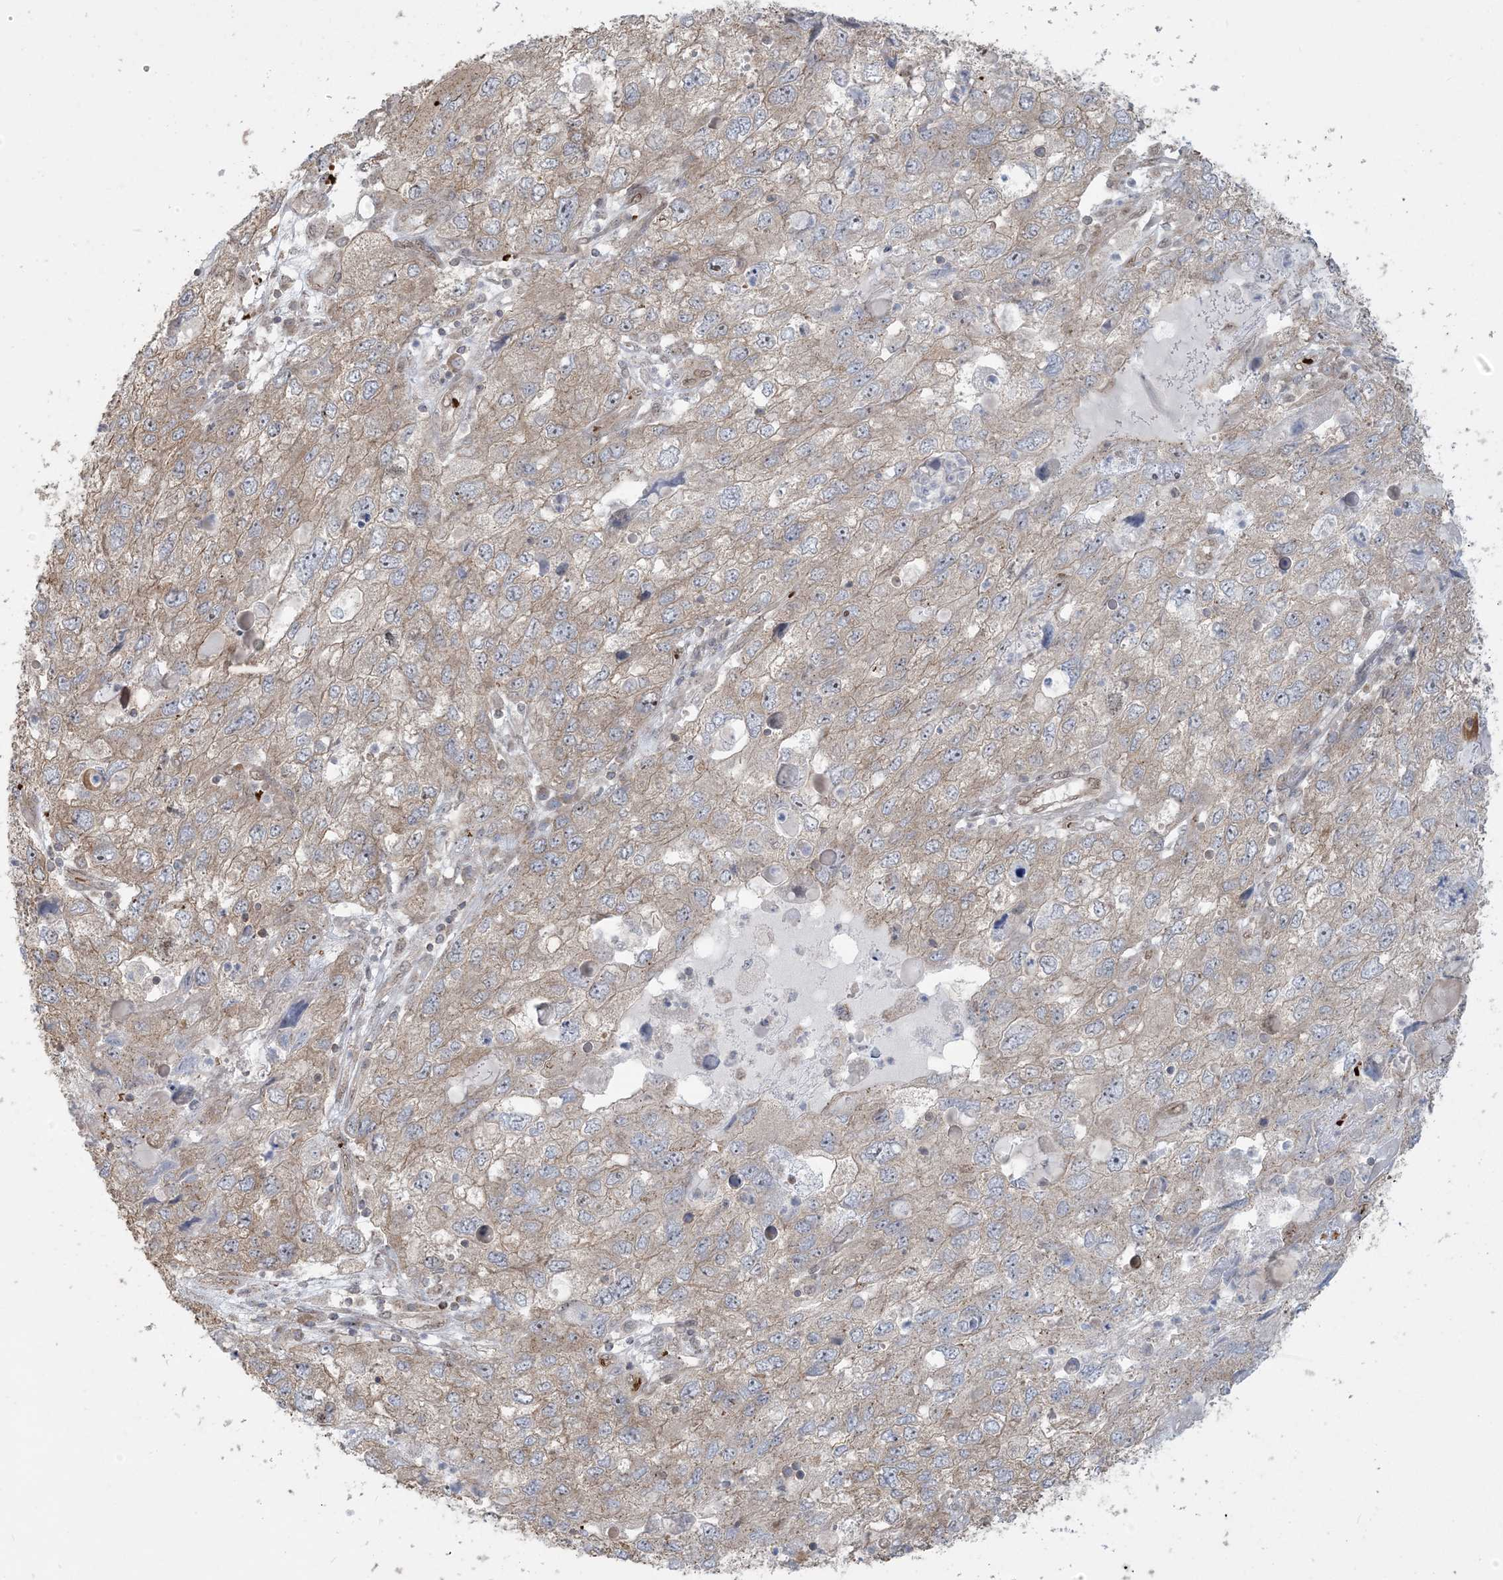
{"staining": {"intensity": "weak", "quantity": "<25%", "location": "cytoplasmic/membranous"}, "tissue": "endometrial cancer", "cell_type": "Tumor cells", "image_type": "cancer", "snomed": [{"axis": "morphology", "description": "Adenocarcinoma, NOS"}, {"axis": "topography", "description": "Endometrium"}], "caption": "DAB (3,3'-diaminobenzidine) immunohistochemical staining of human endometrial cancer (adenocarcinoma) demonstrates no significant positivity in tumor cells.", "gene": "ABCF3", "patient": {"sex": "female", "age": 49}}